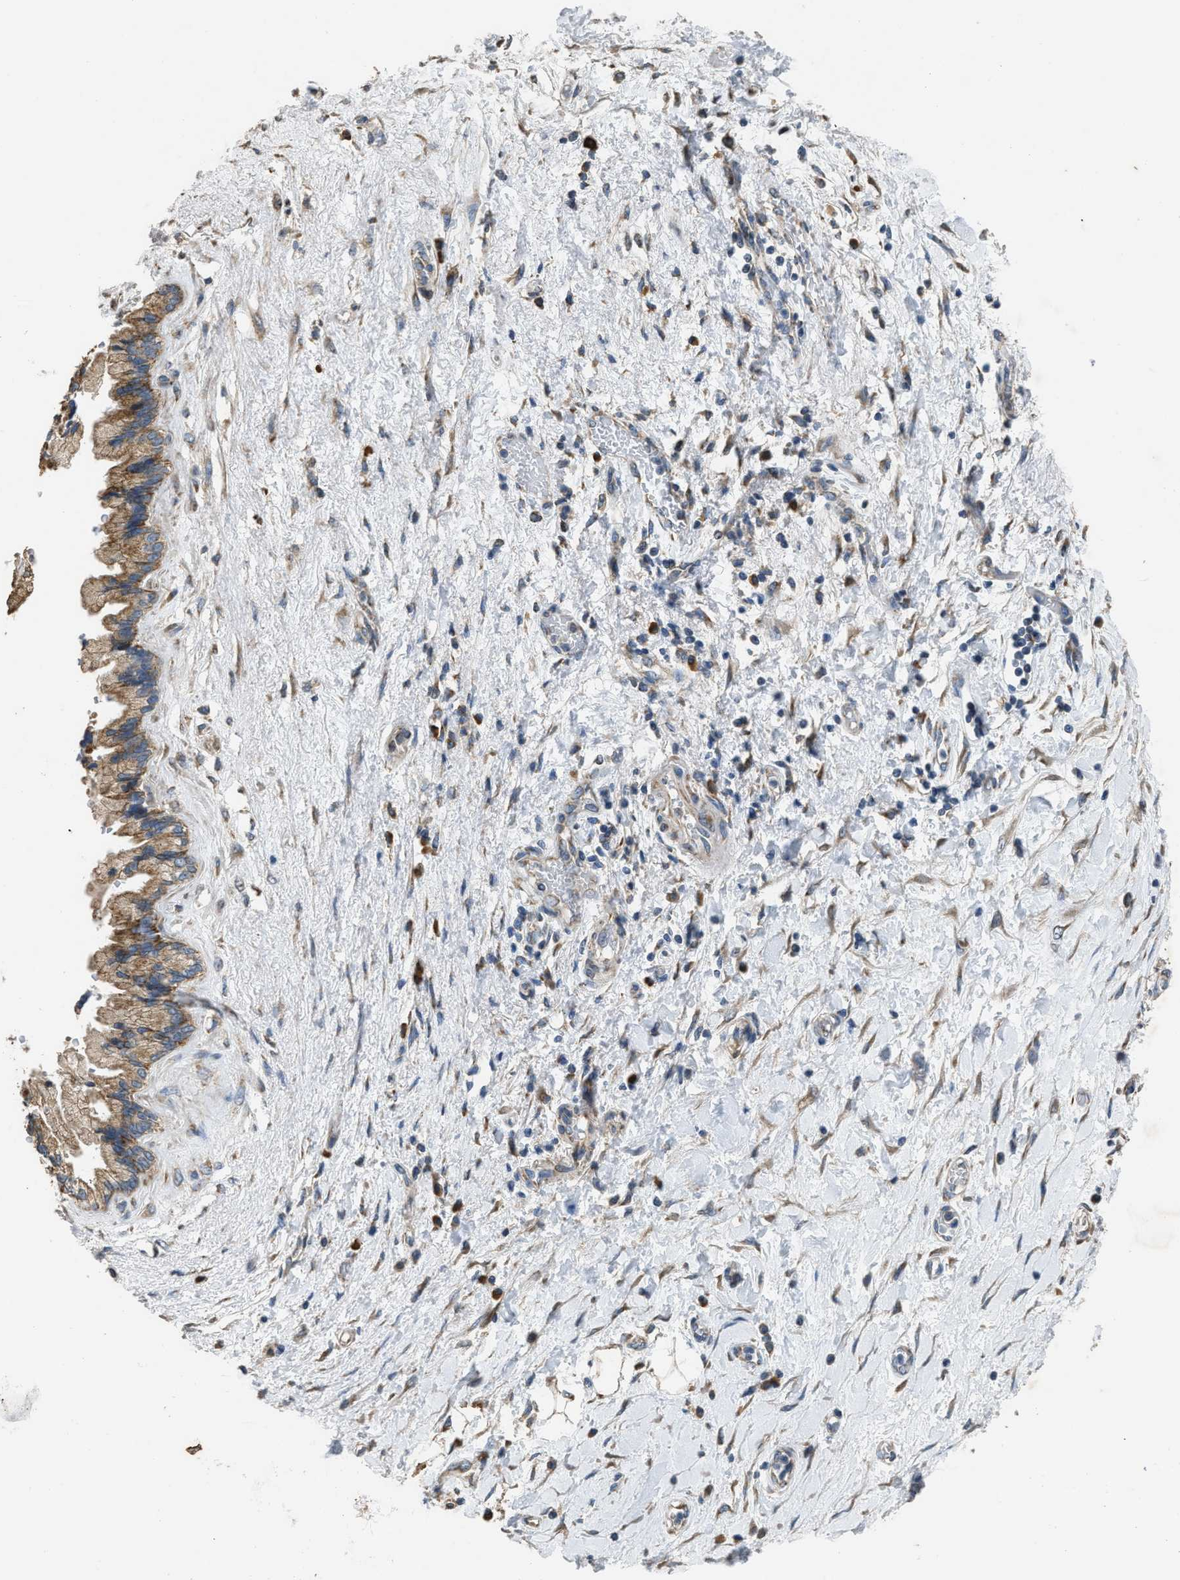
{"staining": {"intensity": "moderate", "quantity": ">75%", "location": "cytoplasmic/membranous"}, "tissue": "pancreatic cancer", "cell_type": "Tumor cells", "image_type": "cancer", "snomed": [{"axis": "morphology", "description": "Adenocarcinoma, NOS"}, {"axis": "topography", "description": "Pancreas"}], "caption": "Pancreatic adenocarcinoma was stained to show a protein in brown. There is medium levels of moderate cytoplasmic/membranous expression in approximately >75% of tumor cells.", "gene": "TMEM150A", "patient": {"sex": "female", "age": 60}}